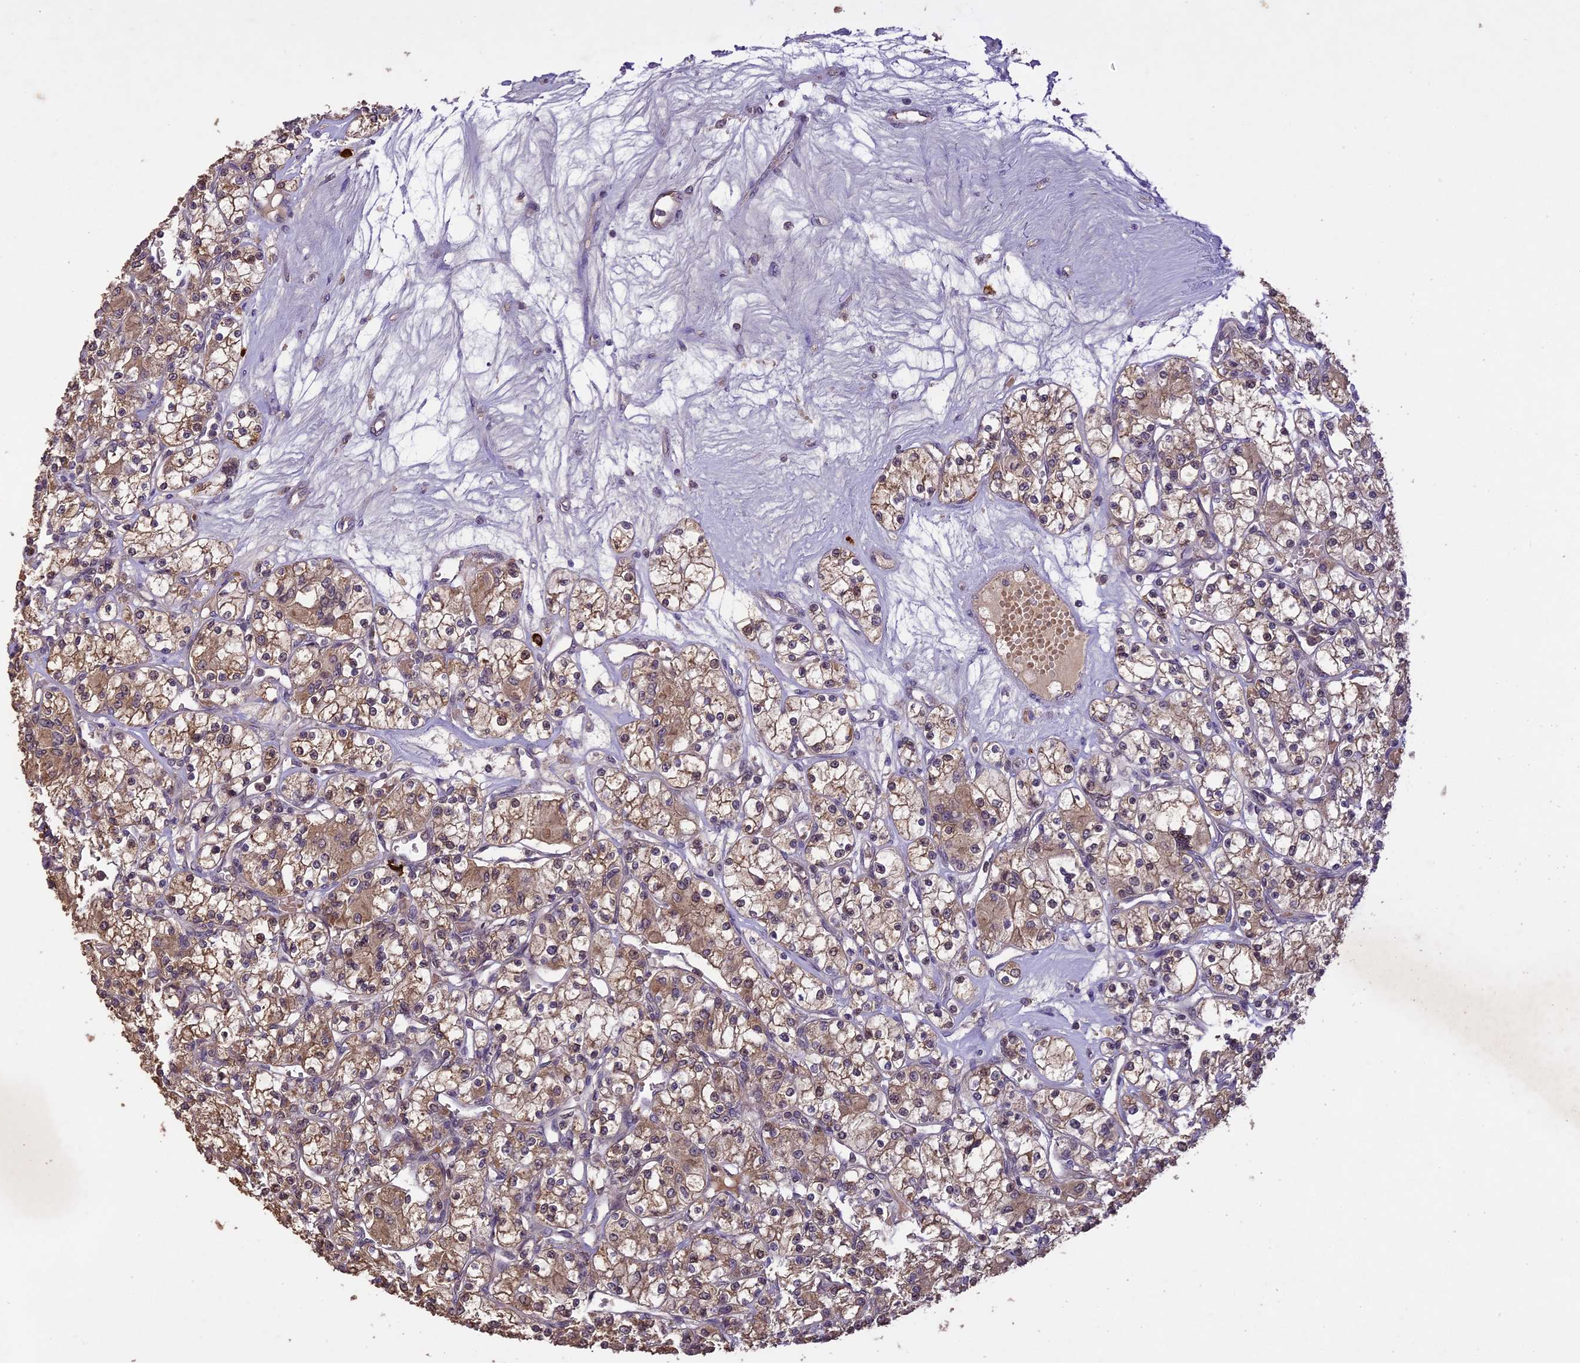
{"staining": {"intensity": "moderate", "quantity": ">75%", "location": "cytoplasmic/membranous"}, "tissue": "renal cancer", "cell_type": "Tumor cells", "image_type": "cancer", "snomed": [{"axis": "morphology", "description": "Adenocarcinoma, NOS"}, {"axis": "topography", "description": "Kidney"}], "caption": "The histopathology image reveals immunohistochemical staining of adenocarcinoma (renal). There is moderate cytoplasmic/membranous positivity is identified in approximately >75% of tumor cells. The protein of interest is shown in brown color, while the nuclei are stained blue.", "gene": "TIGD7", "patient": {"sex": "female", "age": 59}}